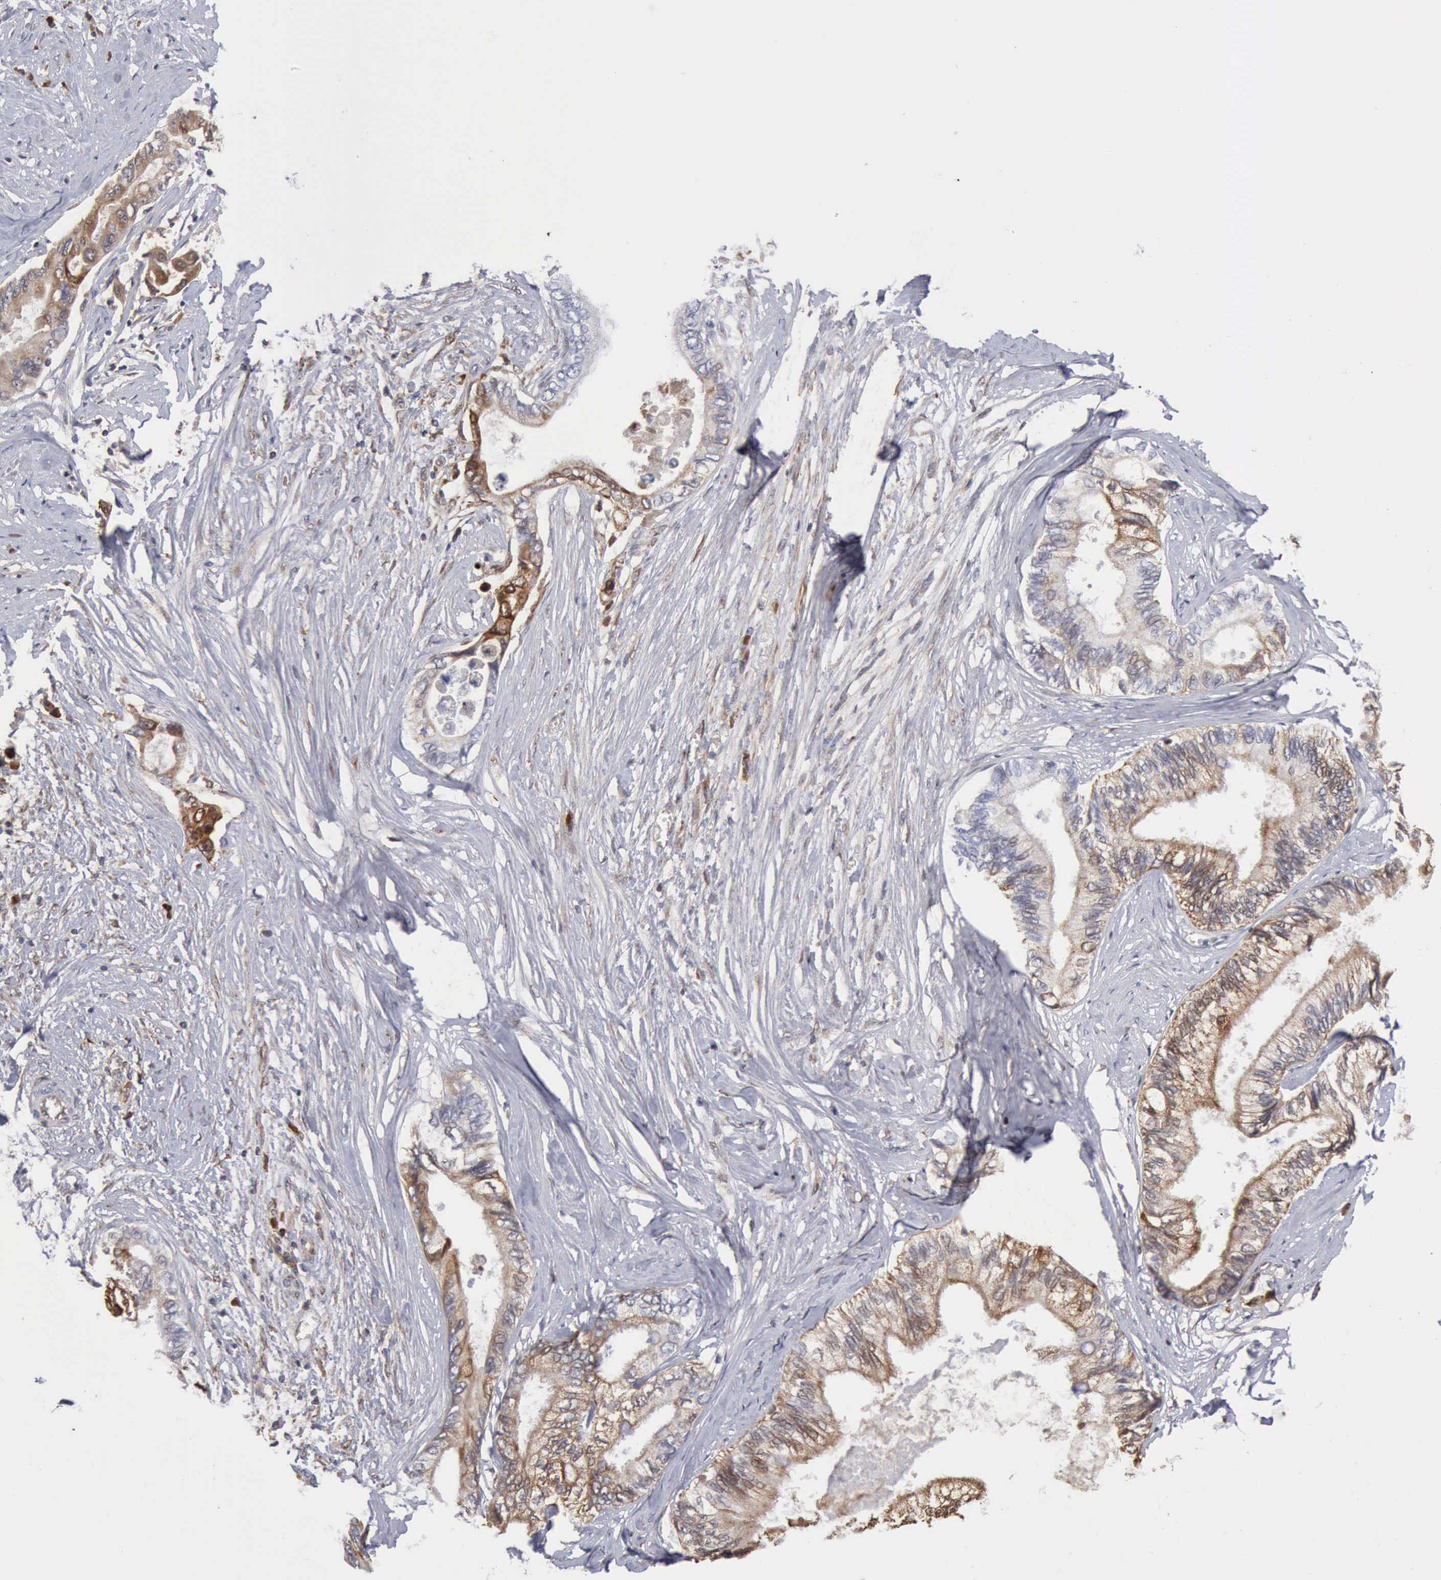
{"staining": {"intensity": "moderate", "quantity": "25%-75%", "location": "cytoplasmic/membranous"}, "tissue": "pancreatic cancer", "cell_type": "Tumor cells", "image_type": "cancer", "snomed": [{"axis": "morphology", "description": "Adenocarcinoma, NOS"}, {"axis": "topography", "description": "Pancreas"}], "caption": "A histopathology image of pancreatic cancer stained for a protein reveals moderate cytoplasmic/membranous brown staining in tumor cells.", "gene": "APOL2", "patient": {"sex": "female", "age": 66}}